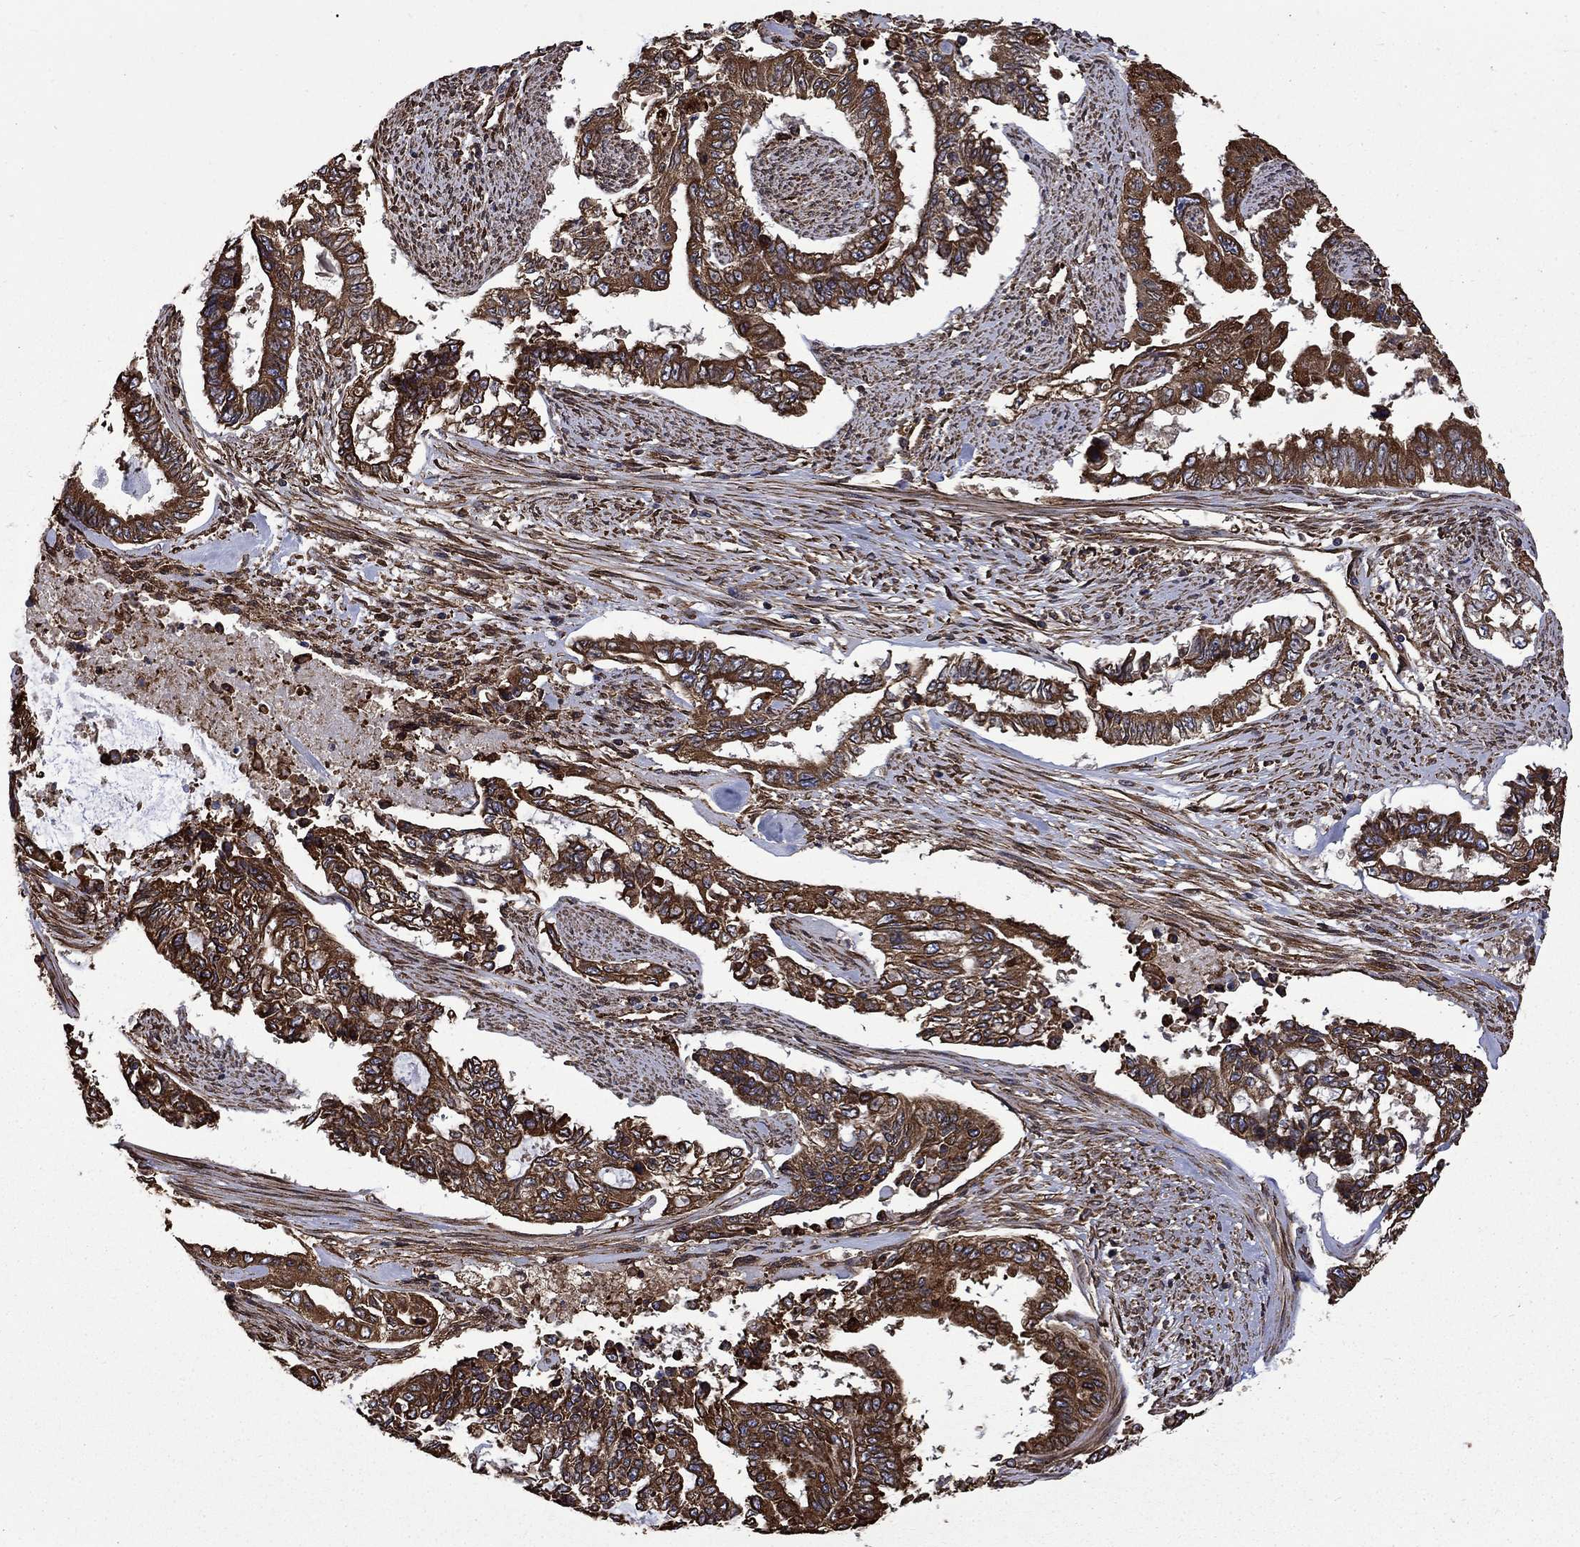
{"staining": {"intensity": "strong", "quantity": ">75%", "location": "cytoplasmic/membranous"}, "tissue": "endometrial cancer", "cell_type": "Tumor cells", "image_type": "cancer", "snomed": [{"axis": "morphology", "description": "Adenocarcinoma, NOS"}, {"axis": "topography", "description": "Uterus"}], "caption": "This histopathology image reveals adenocarcinoma (endometrial) stained with immunohistochemistry to label a protein in brown. The cytoplasmic/membranous of tumor cells show strong positivity for the protein. Nuclei are counter-stained blue.", "gene": "CUTC", "patient": {"sex": "female", "age": 59}}